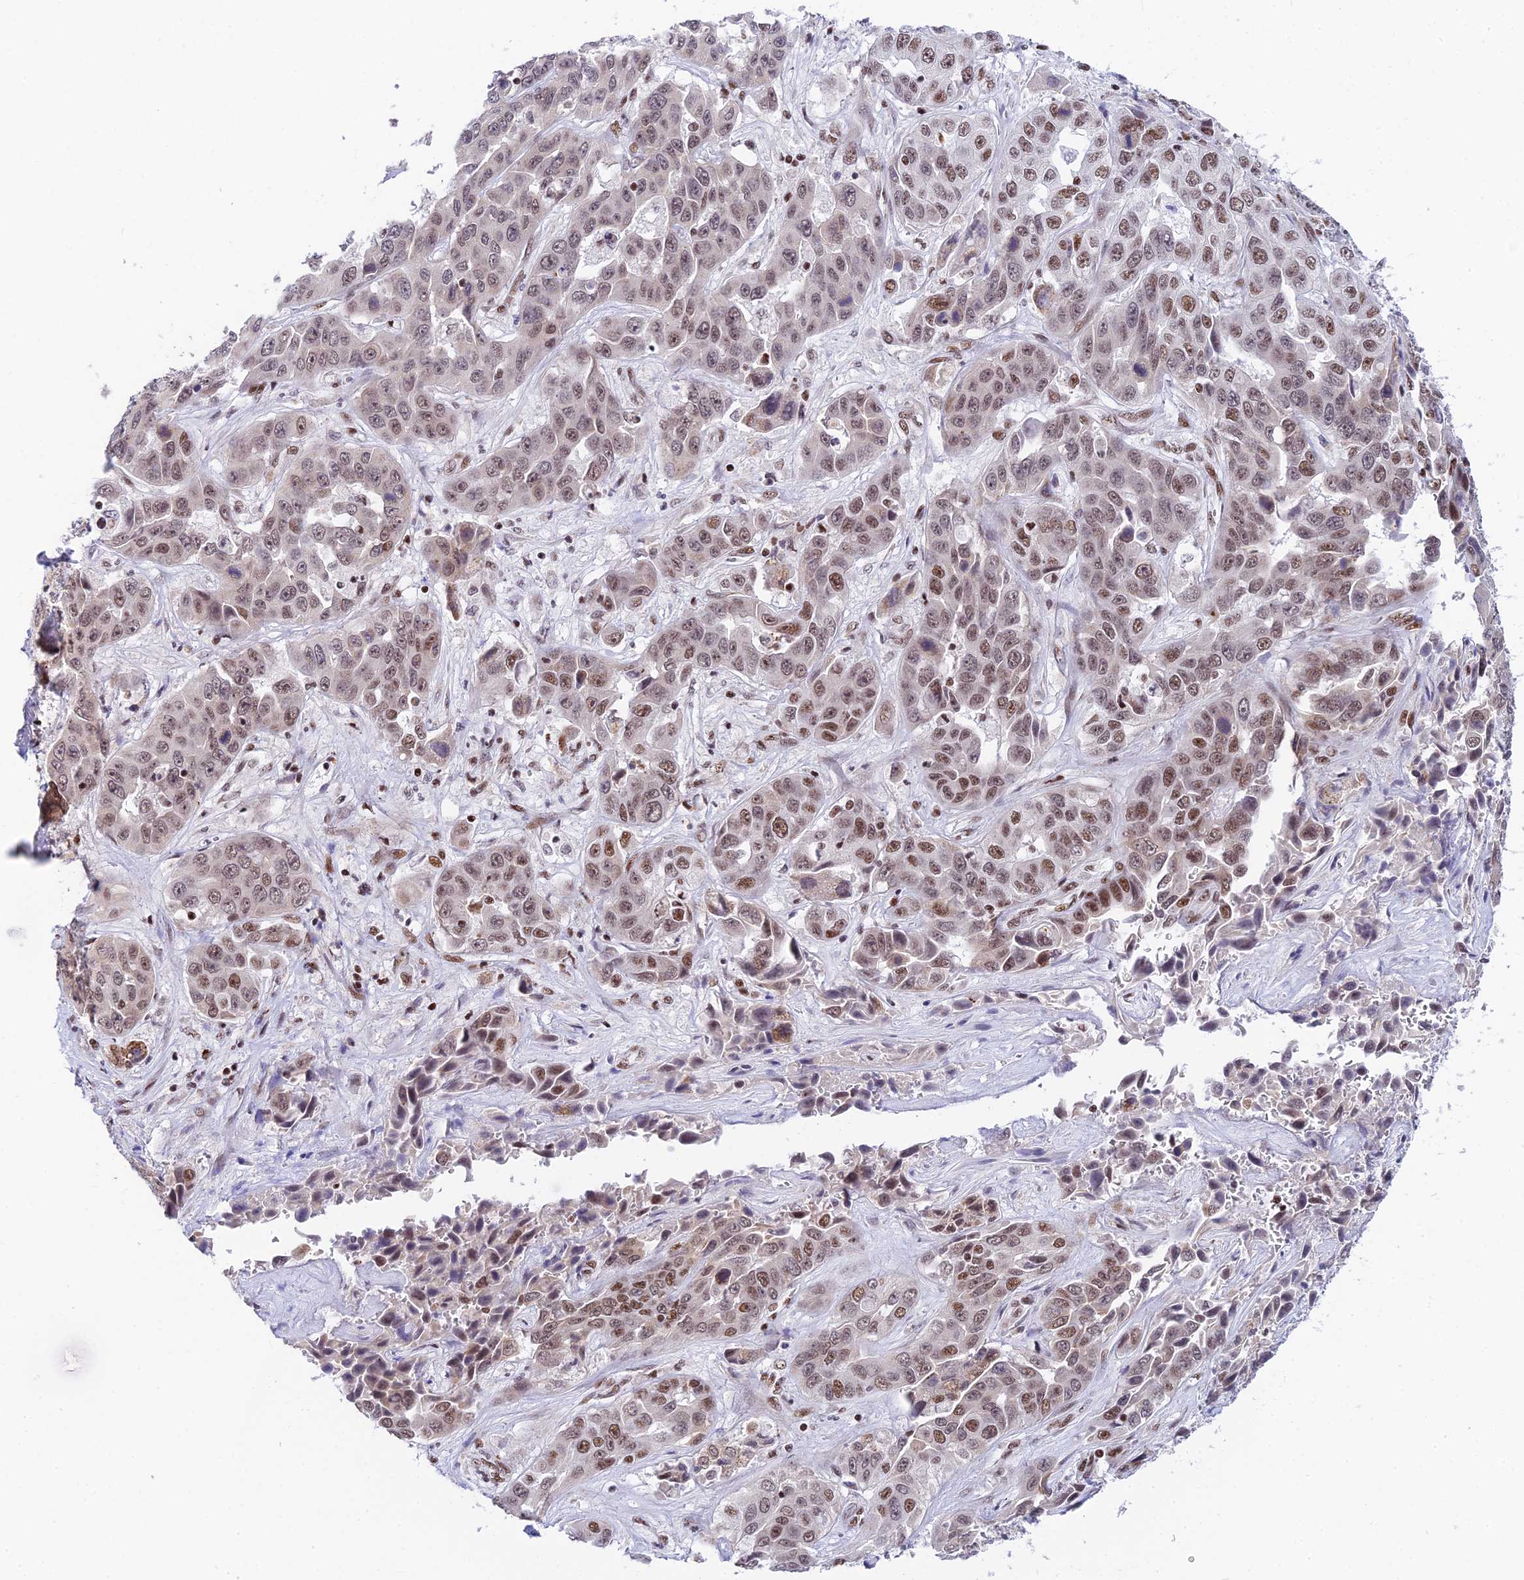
{"staining": {"intensity": "moderate", "quantity": ">75%", "location": "nuclear"}, "tissue": "liver cancer", "cell_type": "Tumor cells", "image_type": "cancer", "snomed": [{"axis": "morphology", "description": "Cholangiocarcinoma"}, {"axis": "topography", "description": "Liver"}], "caption": "Tumor cells reveal medium levels of moderate nuclear positivity in about >75% of cells in cholangiocarcinoma (liver).", "gene": "USP22", "patient": {"sex": "female", "age": 52}}